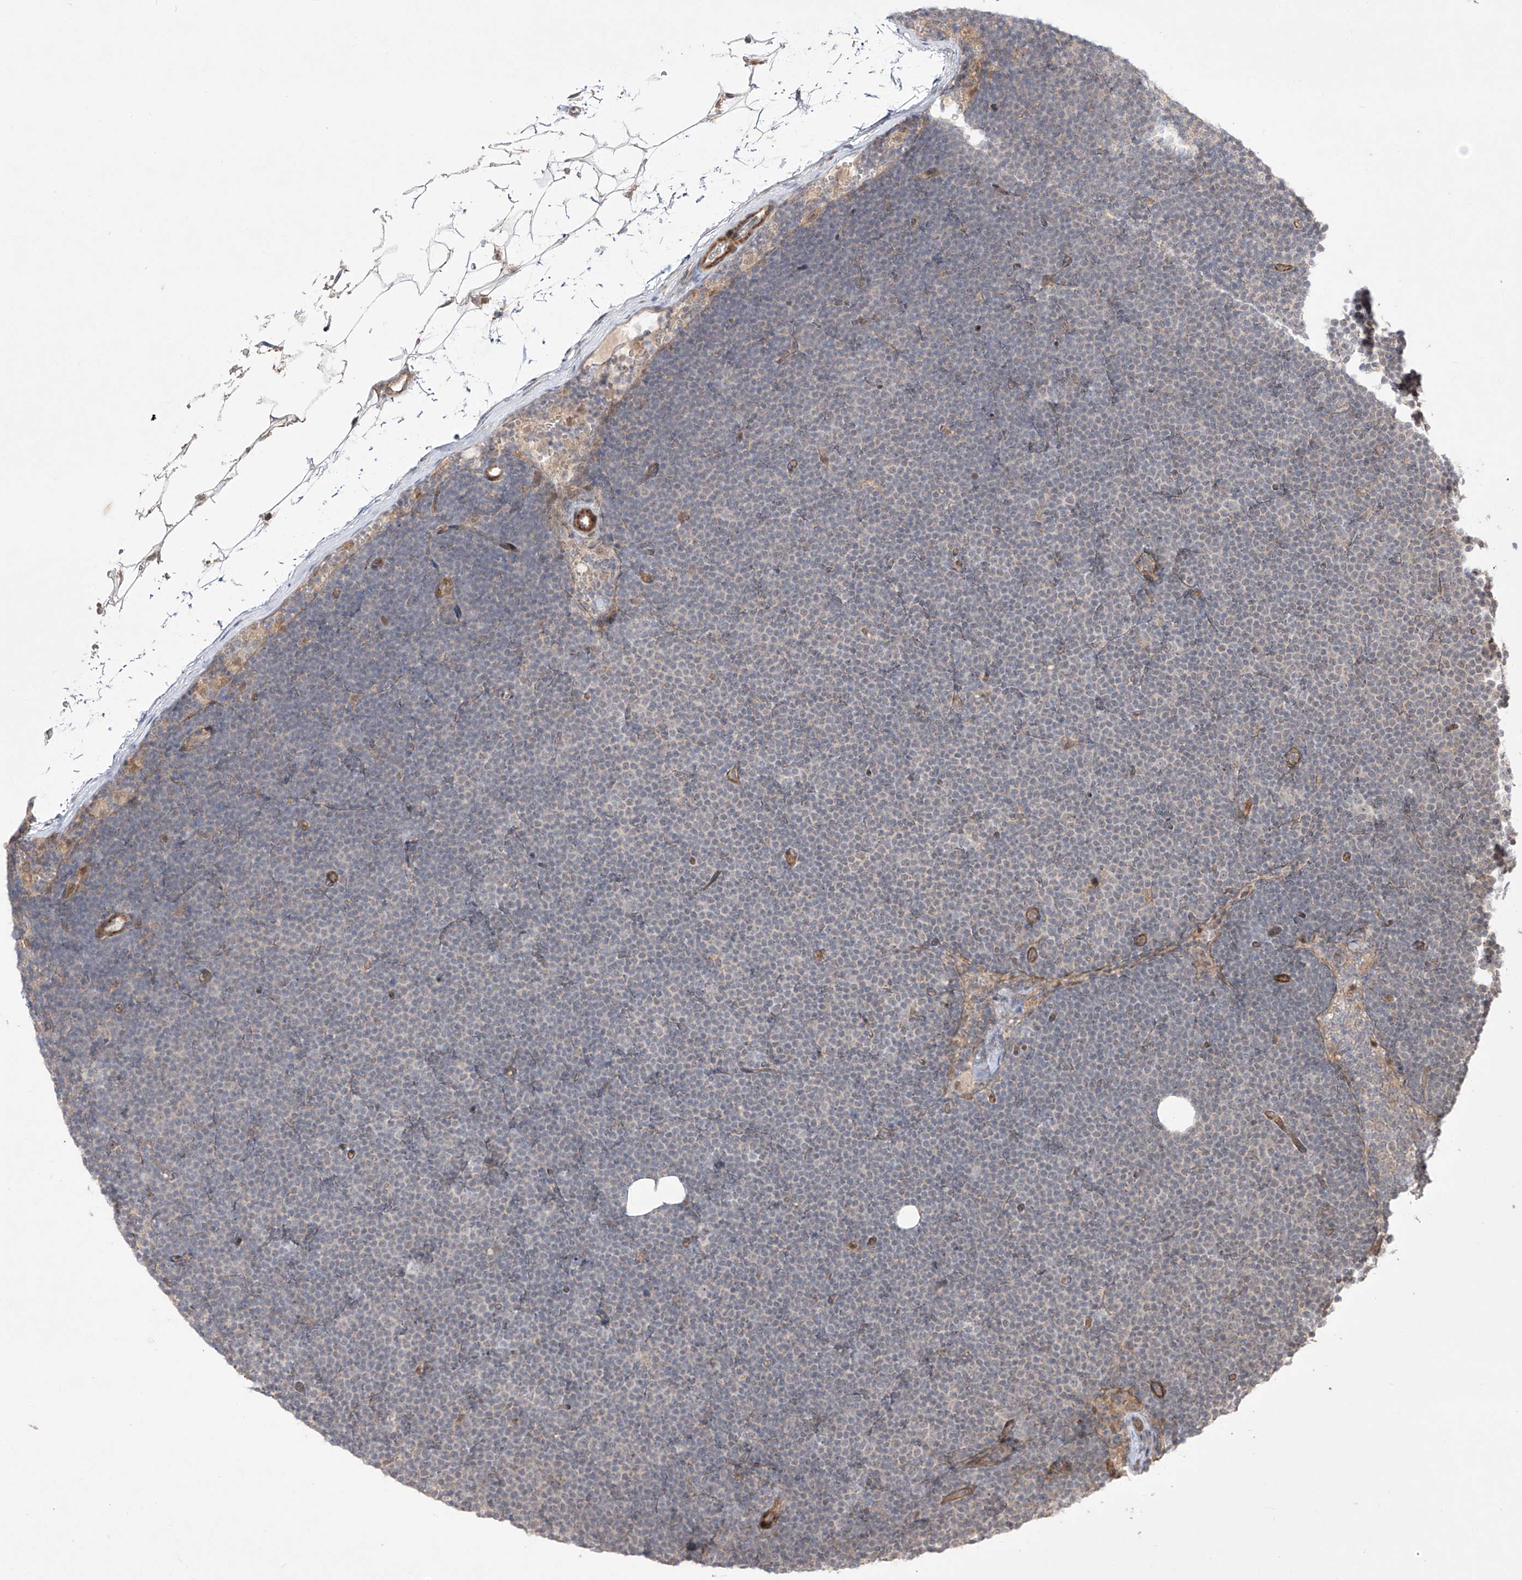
{"staining": {"intensity": "negative", "quantity": "none", "location": "none"}, "tissue": "lymphoma", "cell_type": "Tumor cells", "image_type": "cancer", "snomed": [{"axis": "morphology", "description": "Malignant lymphoma, non-Hodgkin's type, Low grade"}, {"axis": "topography", "description": "Lymph node"}], "caption": "Protein analysis of lymphoma reveals no significant staining in tumor cells.", "gene": "KDM1B", "patient": {"sex": "female", "age": 53}}